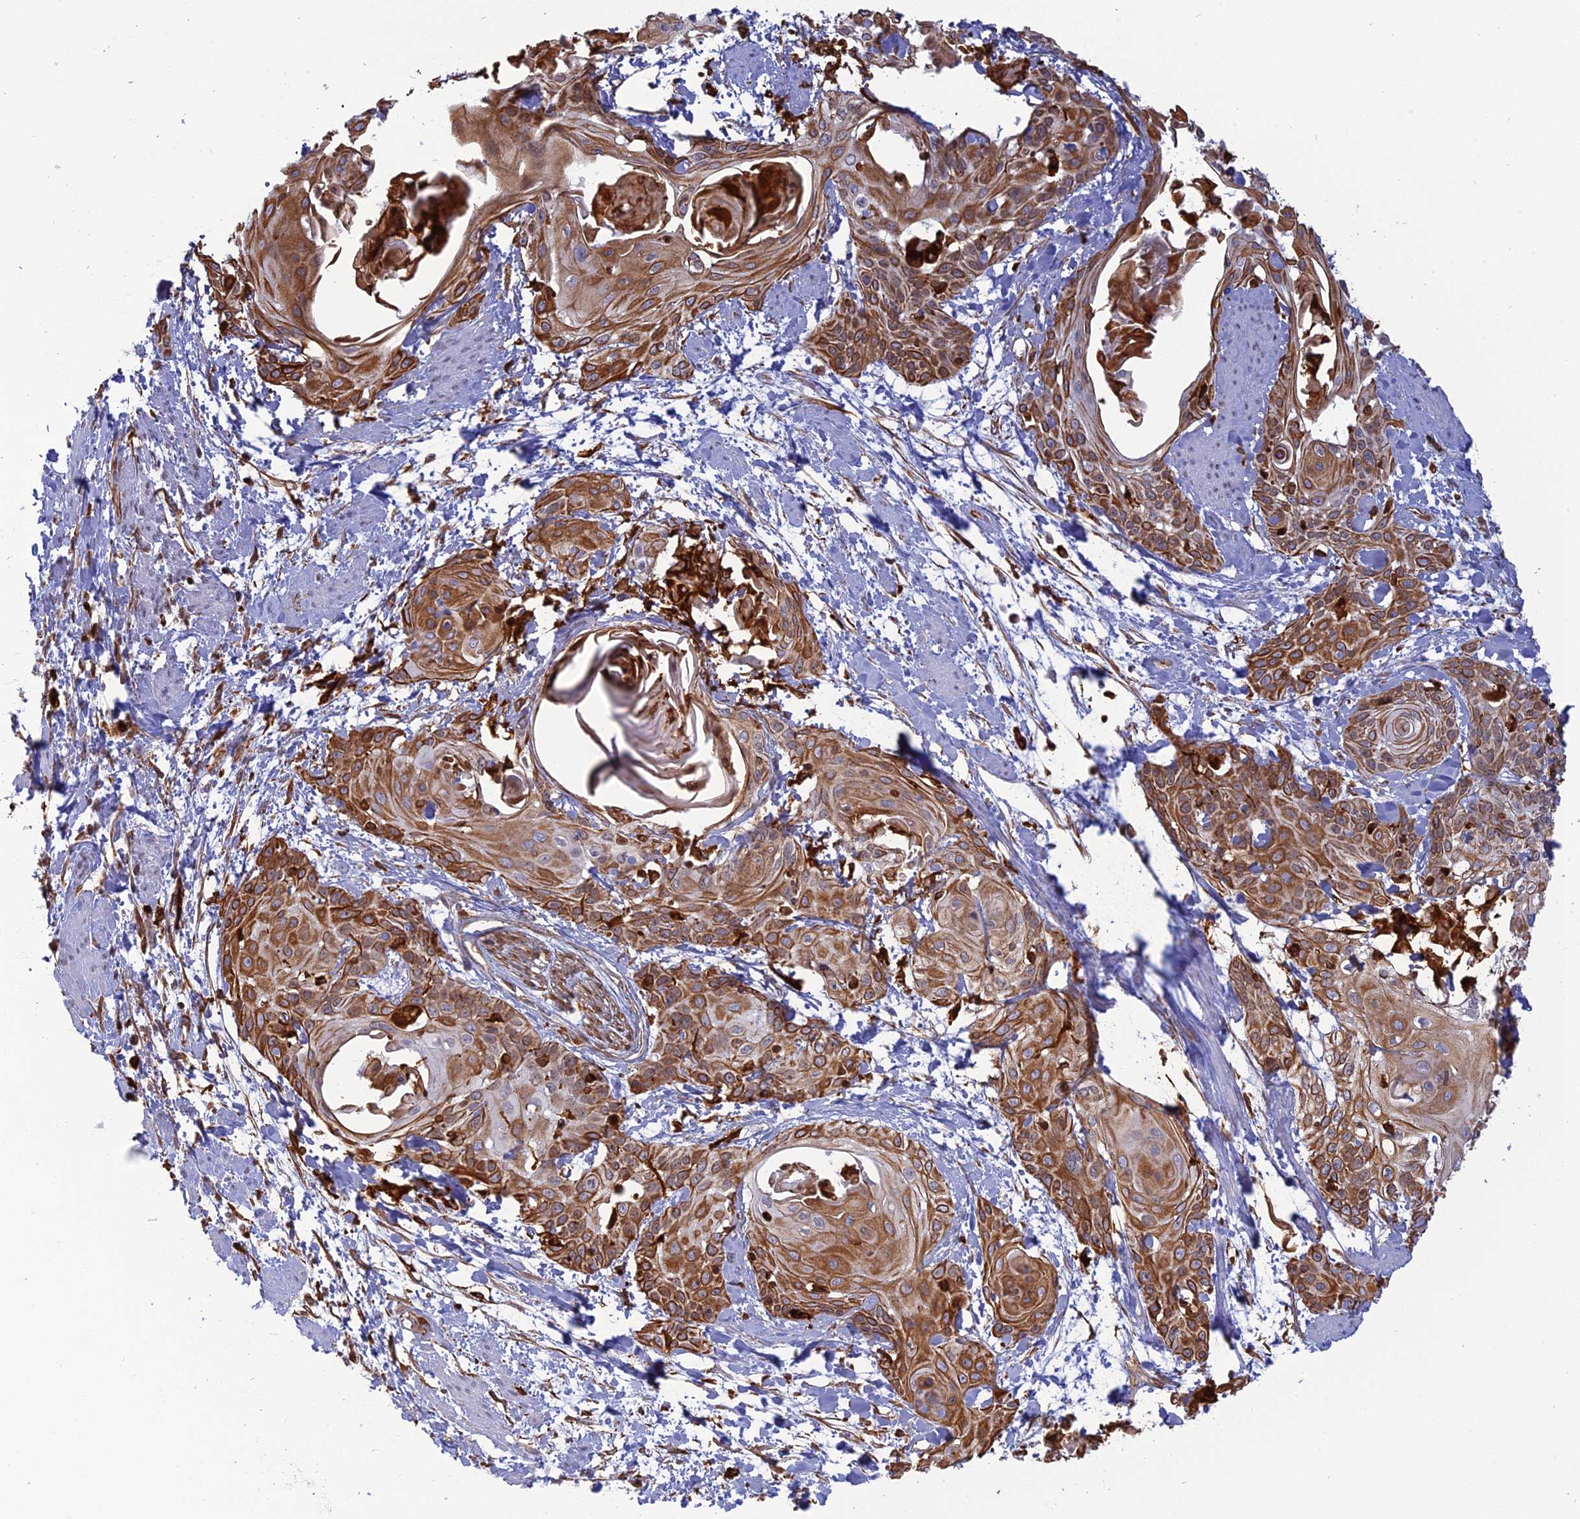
{"staining": {"intensity": "moderate", "quantity": ">75%", "location": "cytoplasmic/membranous"}, "tissue": "cervical cancer", "cell_type": "Tumor cells", "image_type": "cancer", "snomed": [{"axis": "morphology", "description": "Squamous cell carcinoma, NOS"}, {"axis": "topography", "description": "Cervix"}], "caption": "There is medium levels of moderate cytoplasmic/membranous expression in tumor cells of squamous cell carcinoma (cervical), as demonstrated by immunohistochemical staining (brown color).", "gene": "APOBR", "patient": {"sex": "female", "age": 57}}